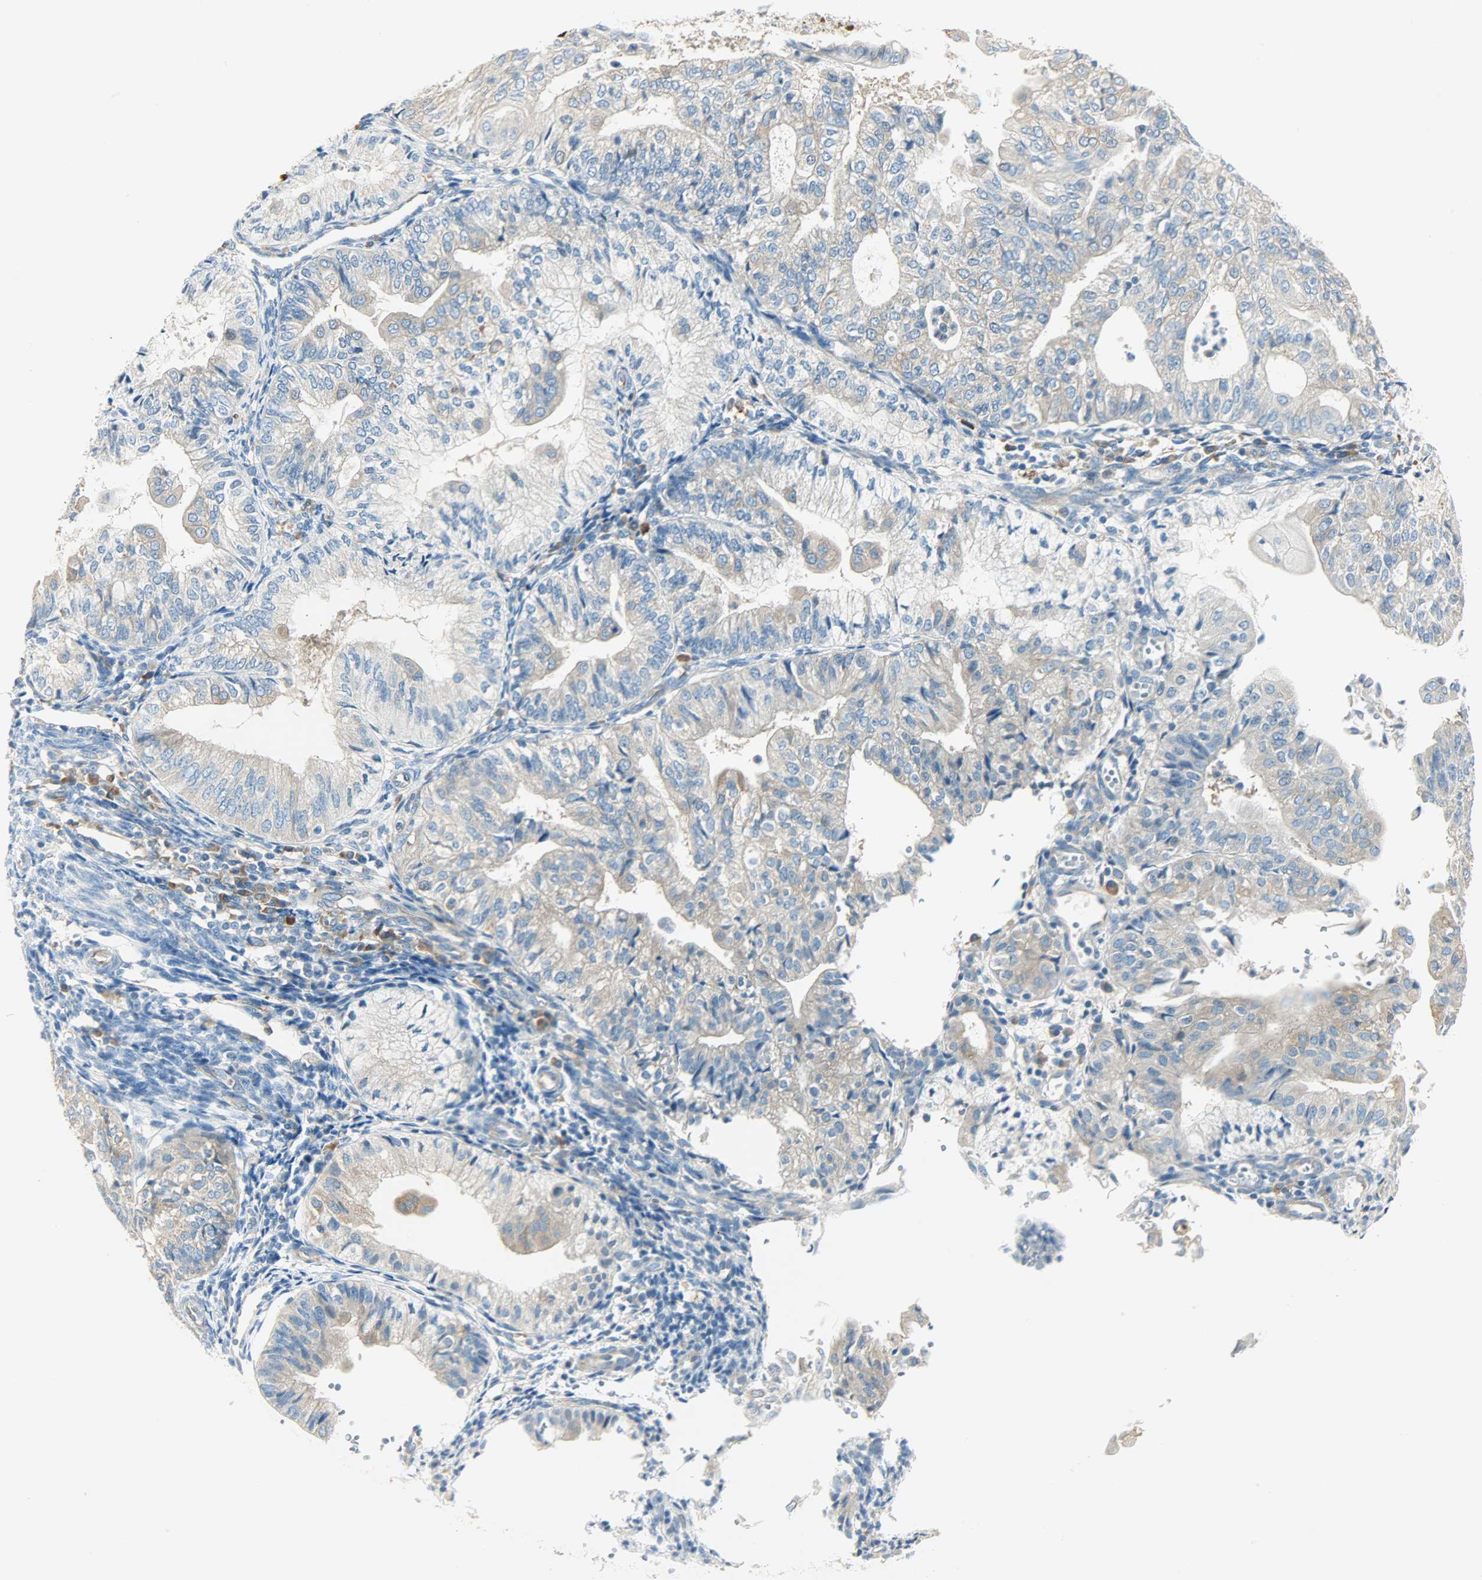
{"staining": {"intensity": "weak", "quantity": "25%-75%", "location": "cytoplasmic/membranous"}, "tissue": "endometrial cancer", "cell_type": "Tumor cells", "image_type": "cancer", "snomed": [{"axis": "morphology", "description": "Adenocarcinoma, NOS"}, {"axis": "topography", "description": "Endometrium"}], "caption": "Immunohistochemical staining of human endometrial adenocarcinoma shows low levels of weak cytoplasmic/membranous protein positivity in about 25%-75% of tumor cells. The protein of interest is shown in brown color, while the nuclei are stained blue.", "gene": "WARS1", "patient": {"sex": "female", "age": 59}}